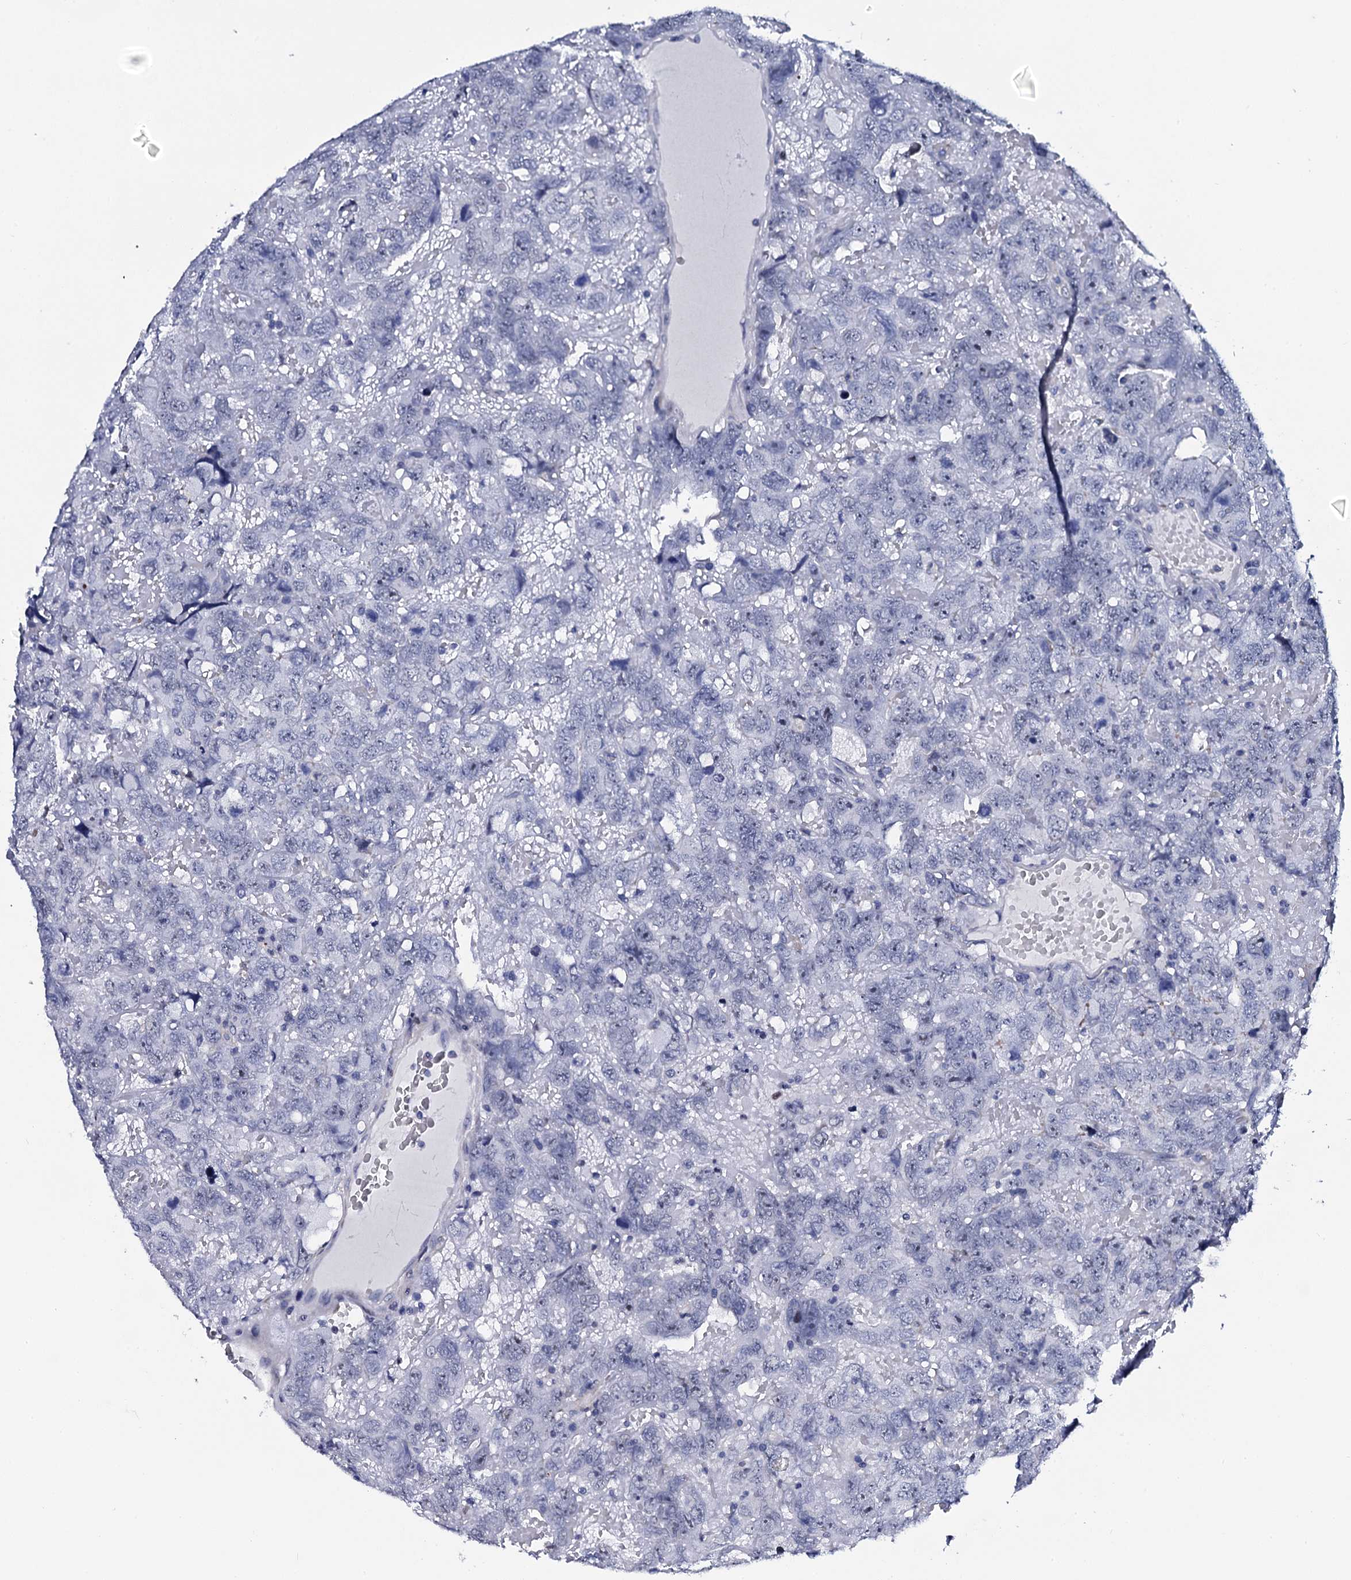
{"staining": {"intensity": "negative", "quantity": "none", "location": "none"}, "tissue": "testis cancer", "cell_type": "Tumor cells", "image_type": "cancer", "snomed": [{"axis": "morphology", "description": "Carcinoma, Embryonal, NOS"}, {"axis": "topography", "description": "Testis"}], "caption": "Testis cancer stained for a protein using IHC exhibits no positivity tumor cells.", "gene": "NPM2", "patient": {"sex": "male", "age": 45}}